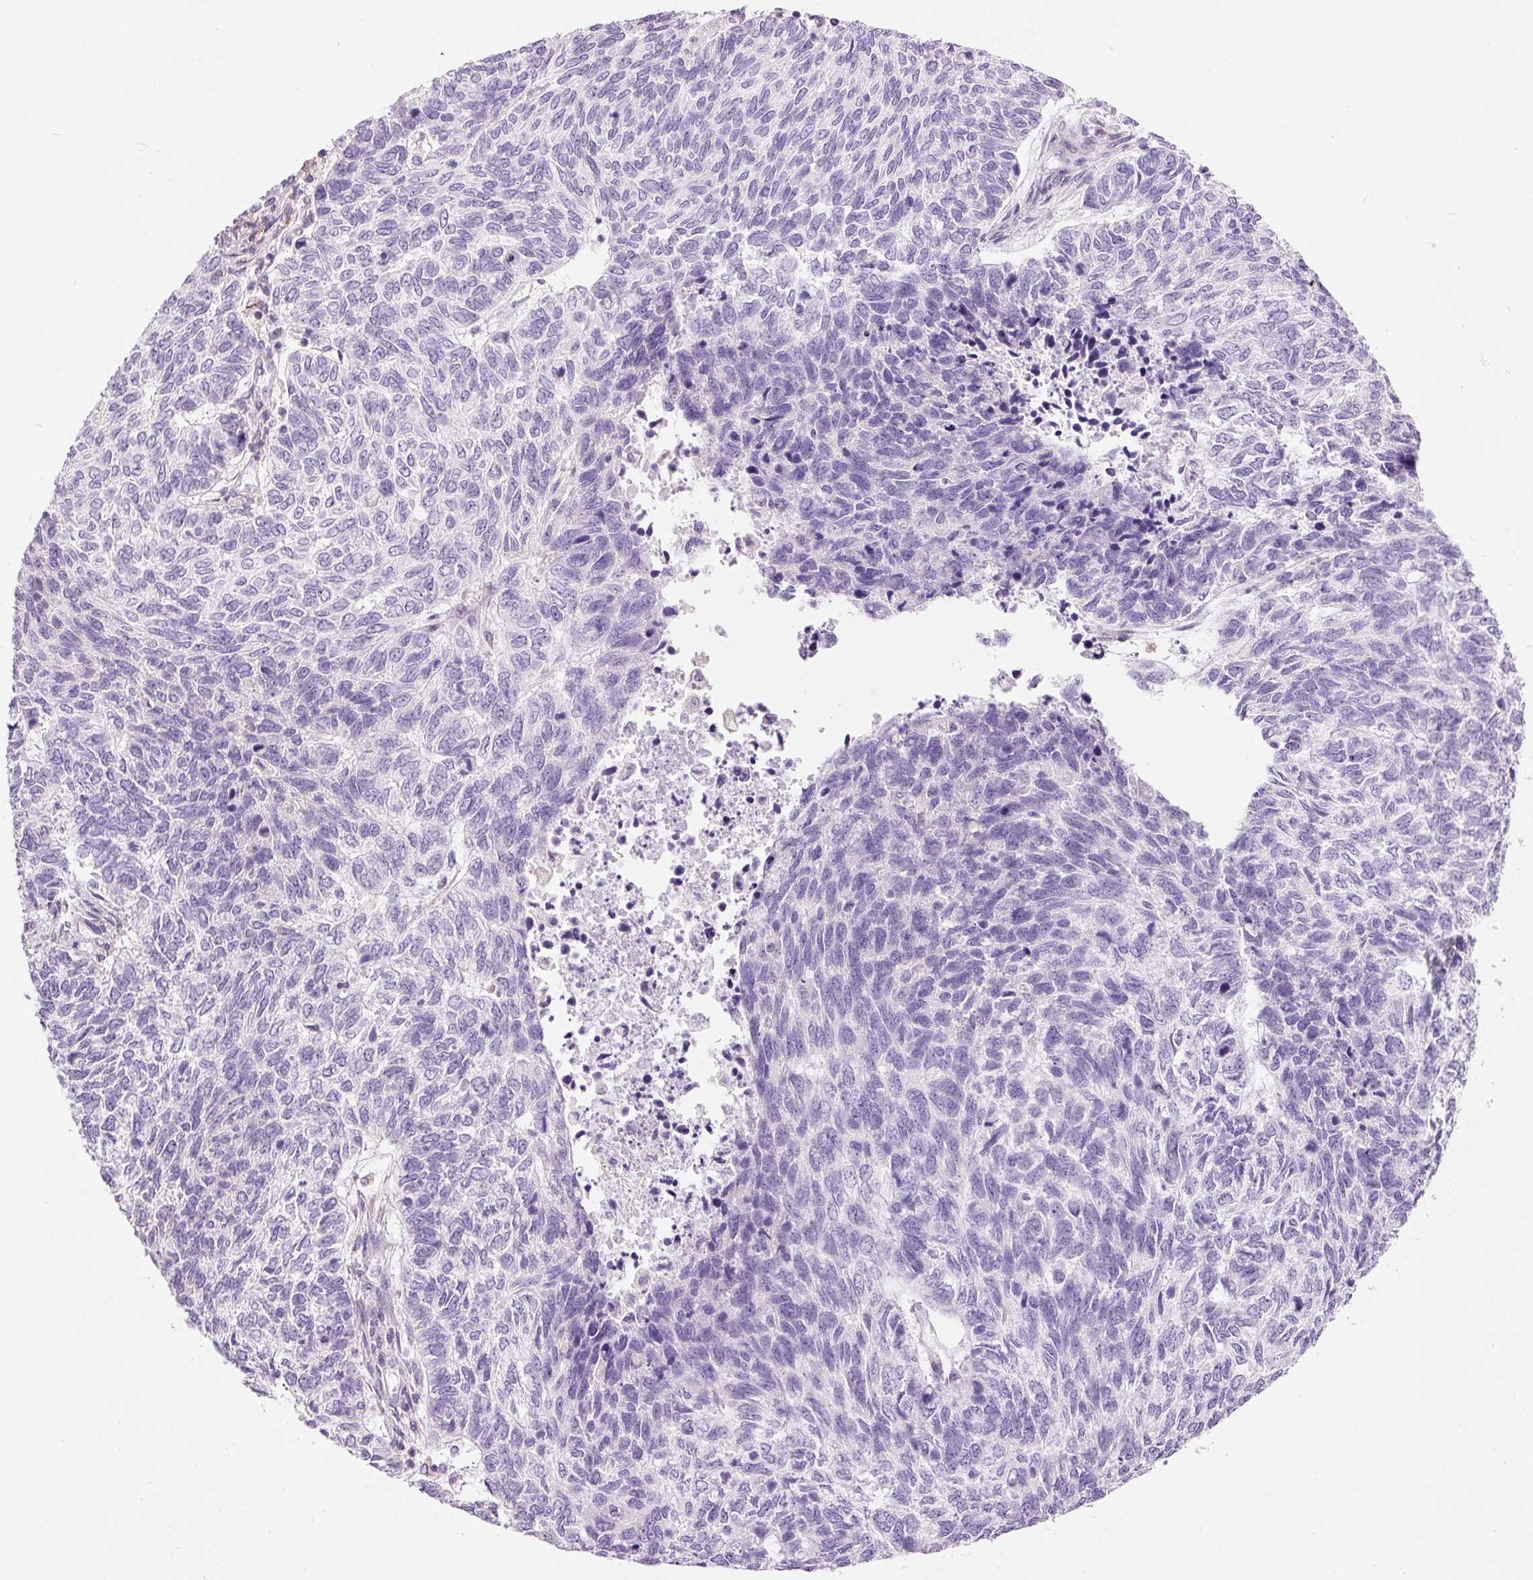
{"staining": {"intensity": "negative", "quantity": "none", "location": "none"}, "tissue": "skin cancer", "cell_type": "Tumor cells", "image_type": "cancer", "snomed": [{"axis": "morphology", "description": "Basal cell carcinoma"}, {"axis": "topography", "description": "Skin"}], "caption": "This is an IHC image of human skin cancer (basal cell carcinoma). There is no staining in tumor cells.", "gene": "DOK6", "patient": {"sex": "female", "age": 65}}